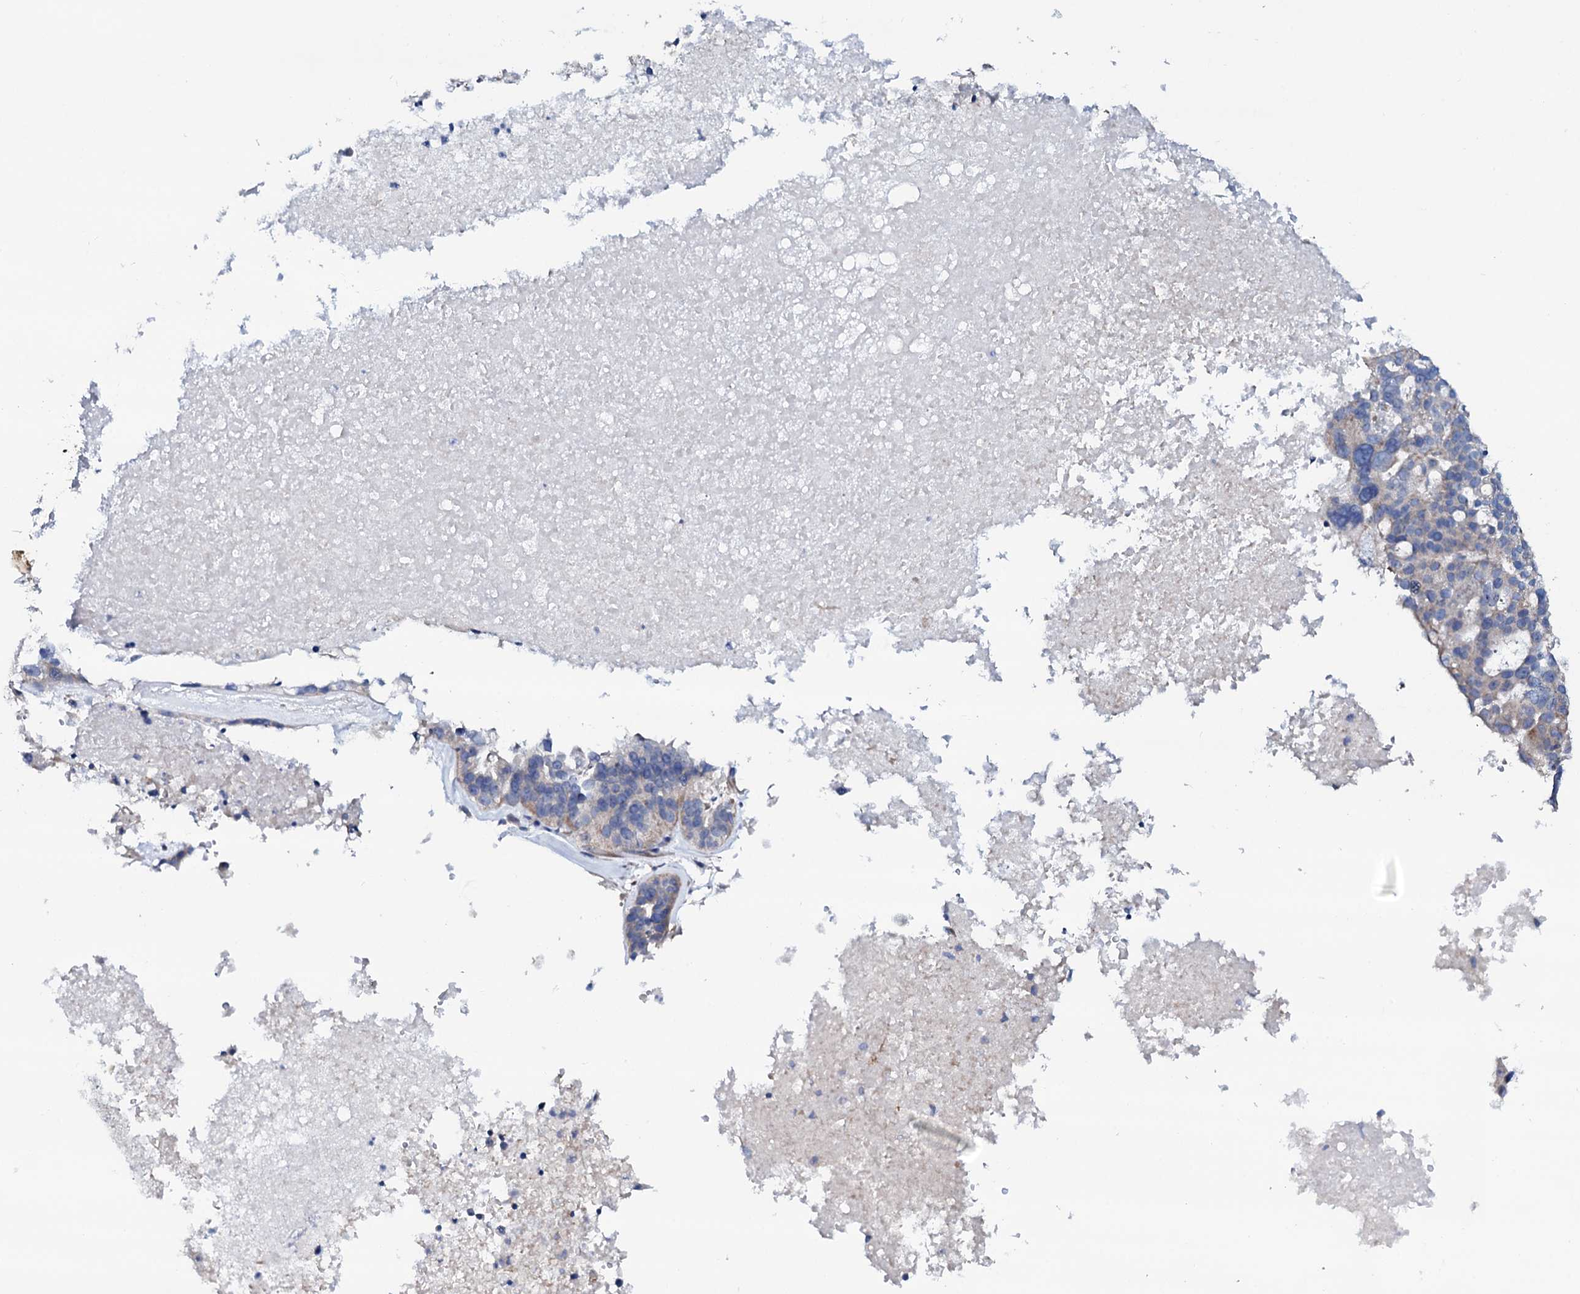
{"staining": {"intensity": "weak", "quantity": "<25%", "location": "cytoplasmic/membranous"}, "tissue": "ovarian cancer", "cell_type": "Tumor cells", "image_type": "cancer", "snomed": [{"axis": "morphology", "description": "Cystadenocarcinoma, serous, NOS"}, {"axis": "topography", "description": "Ovary"}], "caption": "The photomicrograph demonstrates no significant positivity in tumor cells of ovarian serous cystadenocarcinoma. (Brightfield microscopy of DAB (3,3'-diaminobenzidine) immunohistochemistry at high magnification).", "gene": "STARD13", "patient": {"sex": "female", "age": 59}}